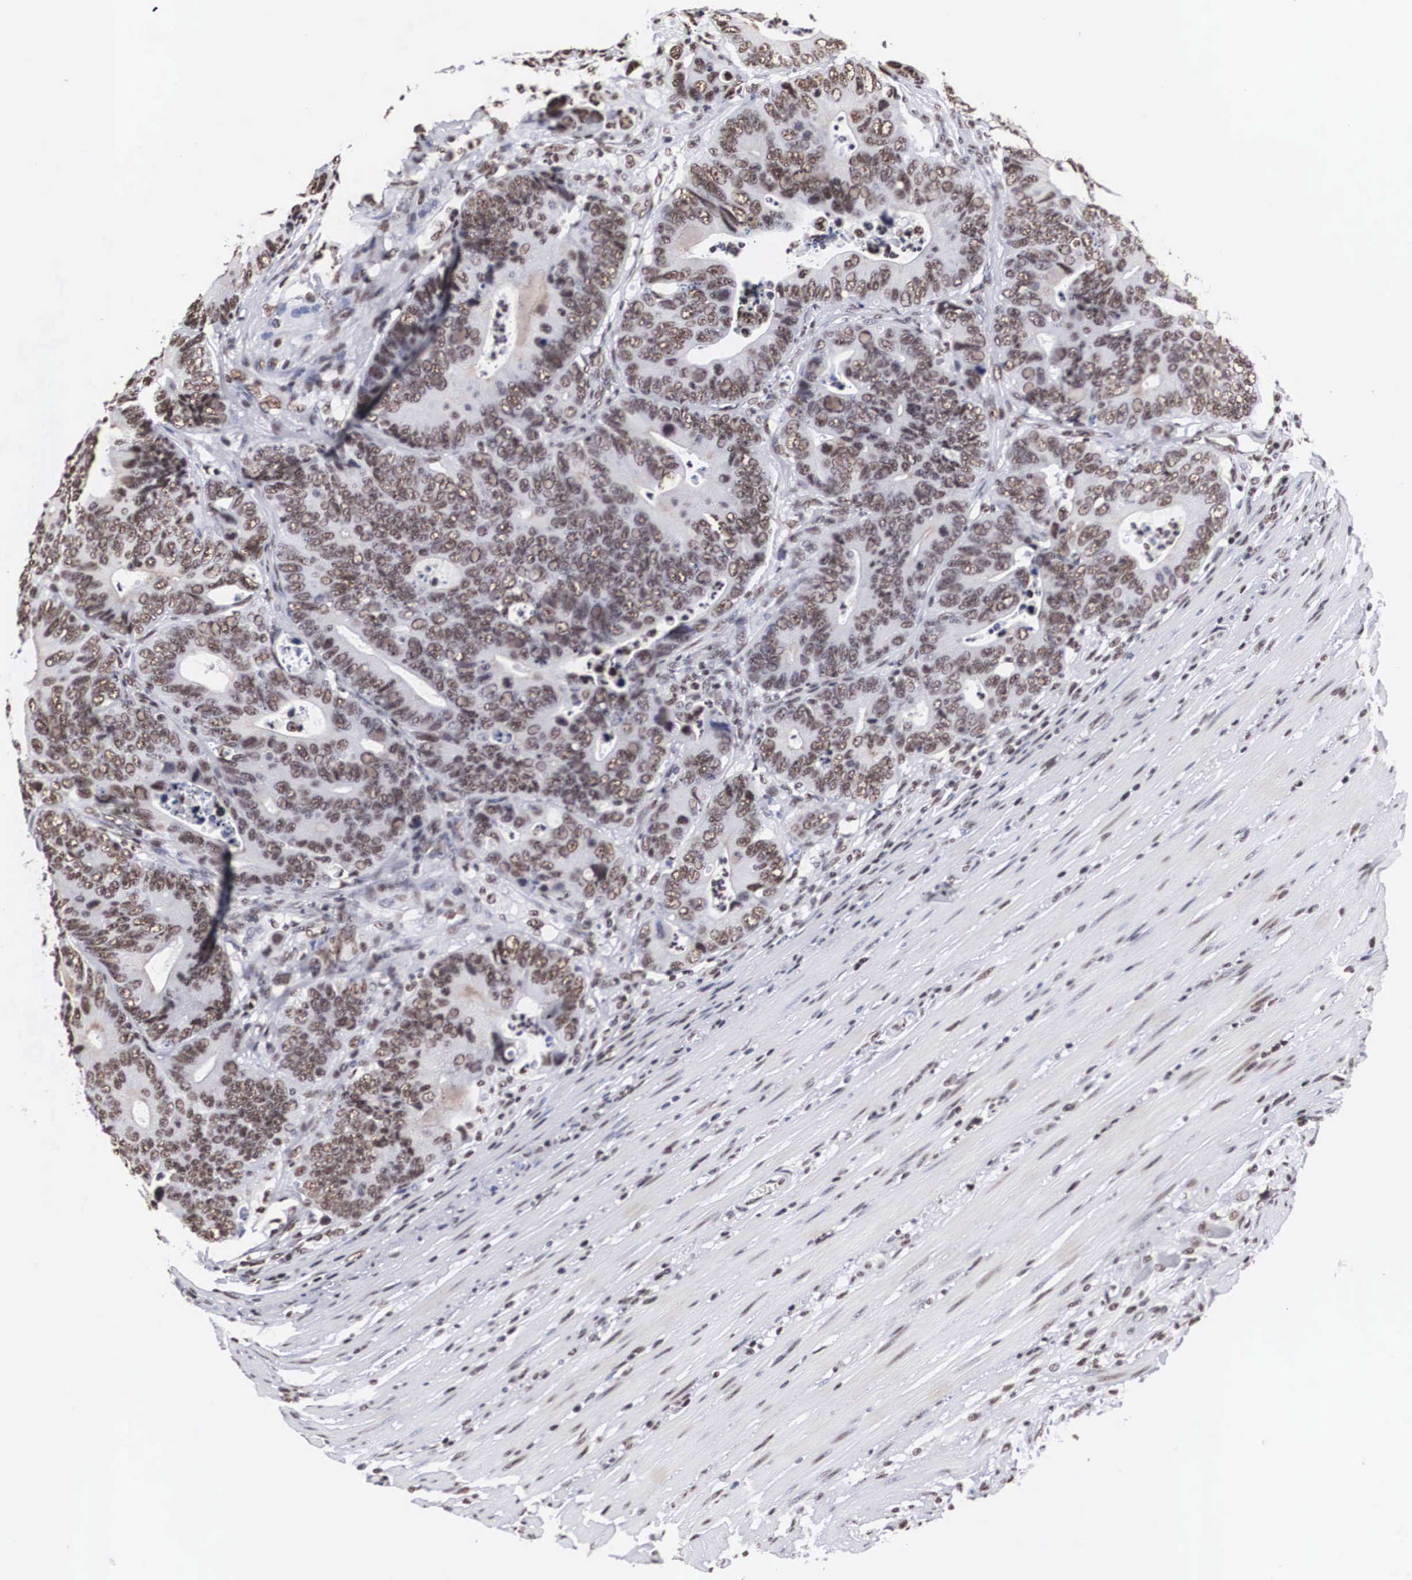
{"staining": {"intensity": "moderate", "quantity": ">75%", "location": "nuclear"}, "tissue": "colorectal cancer", "cell_type": "Tumor cells", "image_type": "cancer", "snomed": [{"axis": "morphology", "description": "Adenocarcinoma, NOS"}, {"axis": "topography", "description": "Colon"}], "caption": "Colorectal cancer tissue exhibits moderate nuclear positivity in approximately >75% of tumor cells", "gene": "ACIN1", "patient": {"sex": "female", "age": 78}}